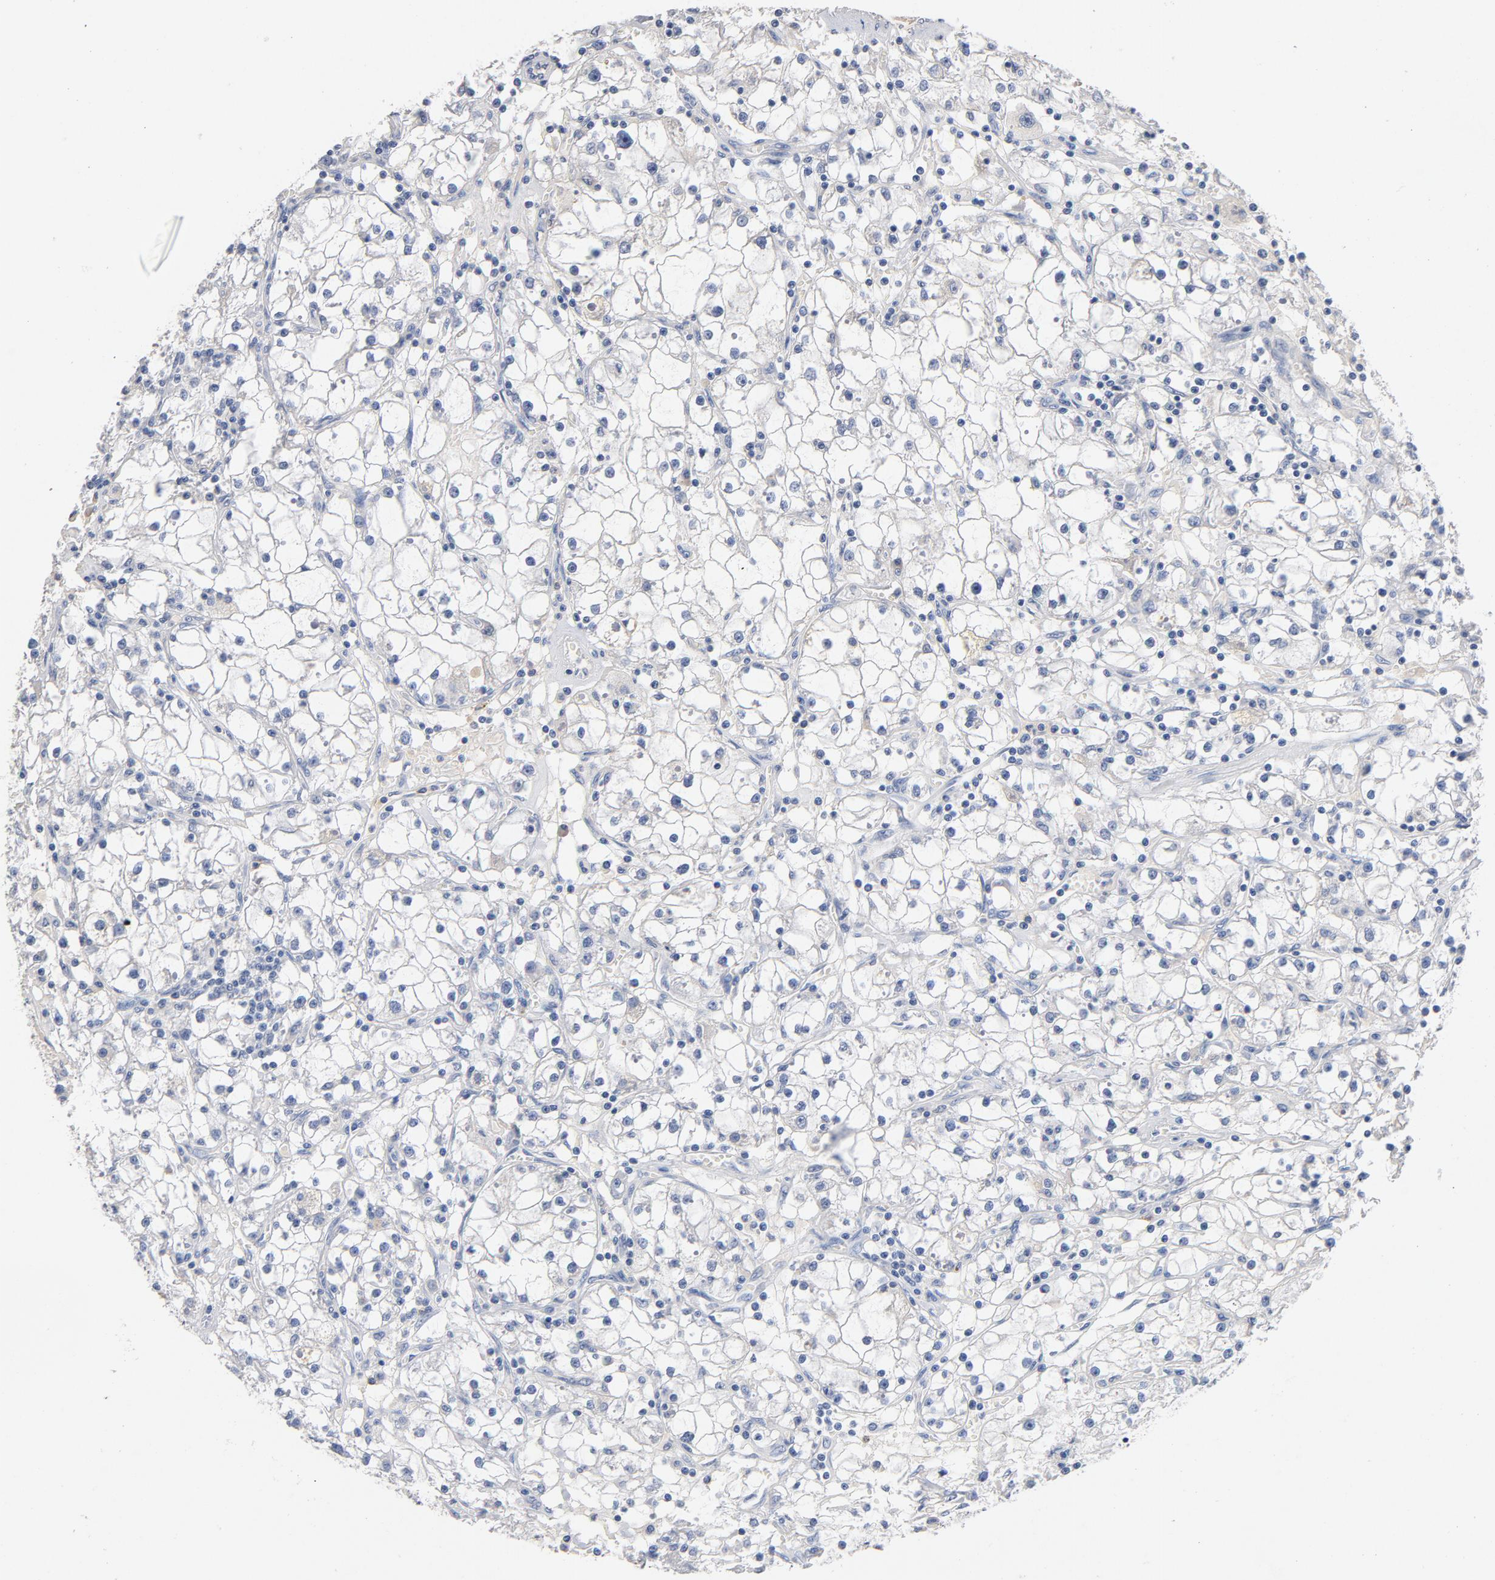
{"staining": {"intensity": "negative", "quantity": "none", "location": "none"}, "tissue": "renal cancer", "cell_type": "Tumor cells", "image_type": "cancer", "snomed": [{"axis": "morphology", "description": "Adenocarcinoma, NOS"}, {"axis": "topography", "description": "Kidney"}], "caption": "Micrograph shows no significant protein positivity in tumor cells of renal cancer.", "gene": "ZCCHC13", "patient": {"sex": "male", "age": 56}}